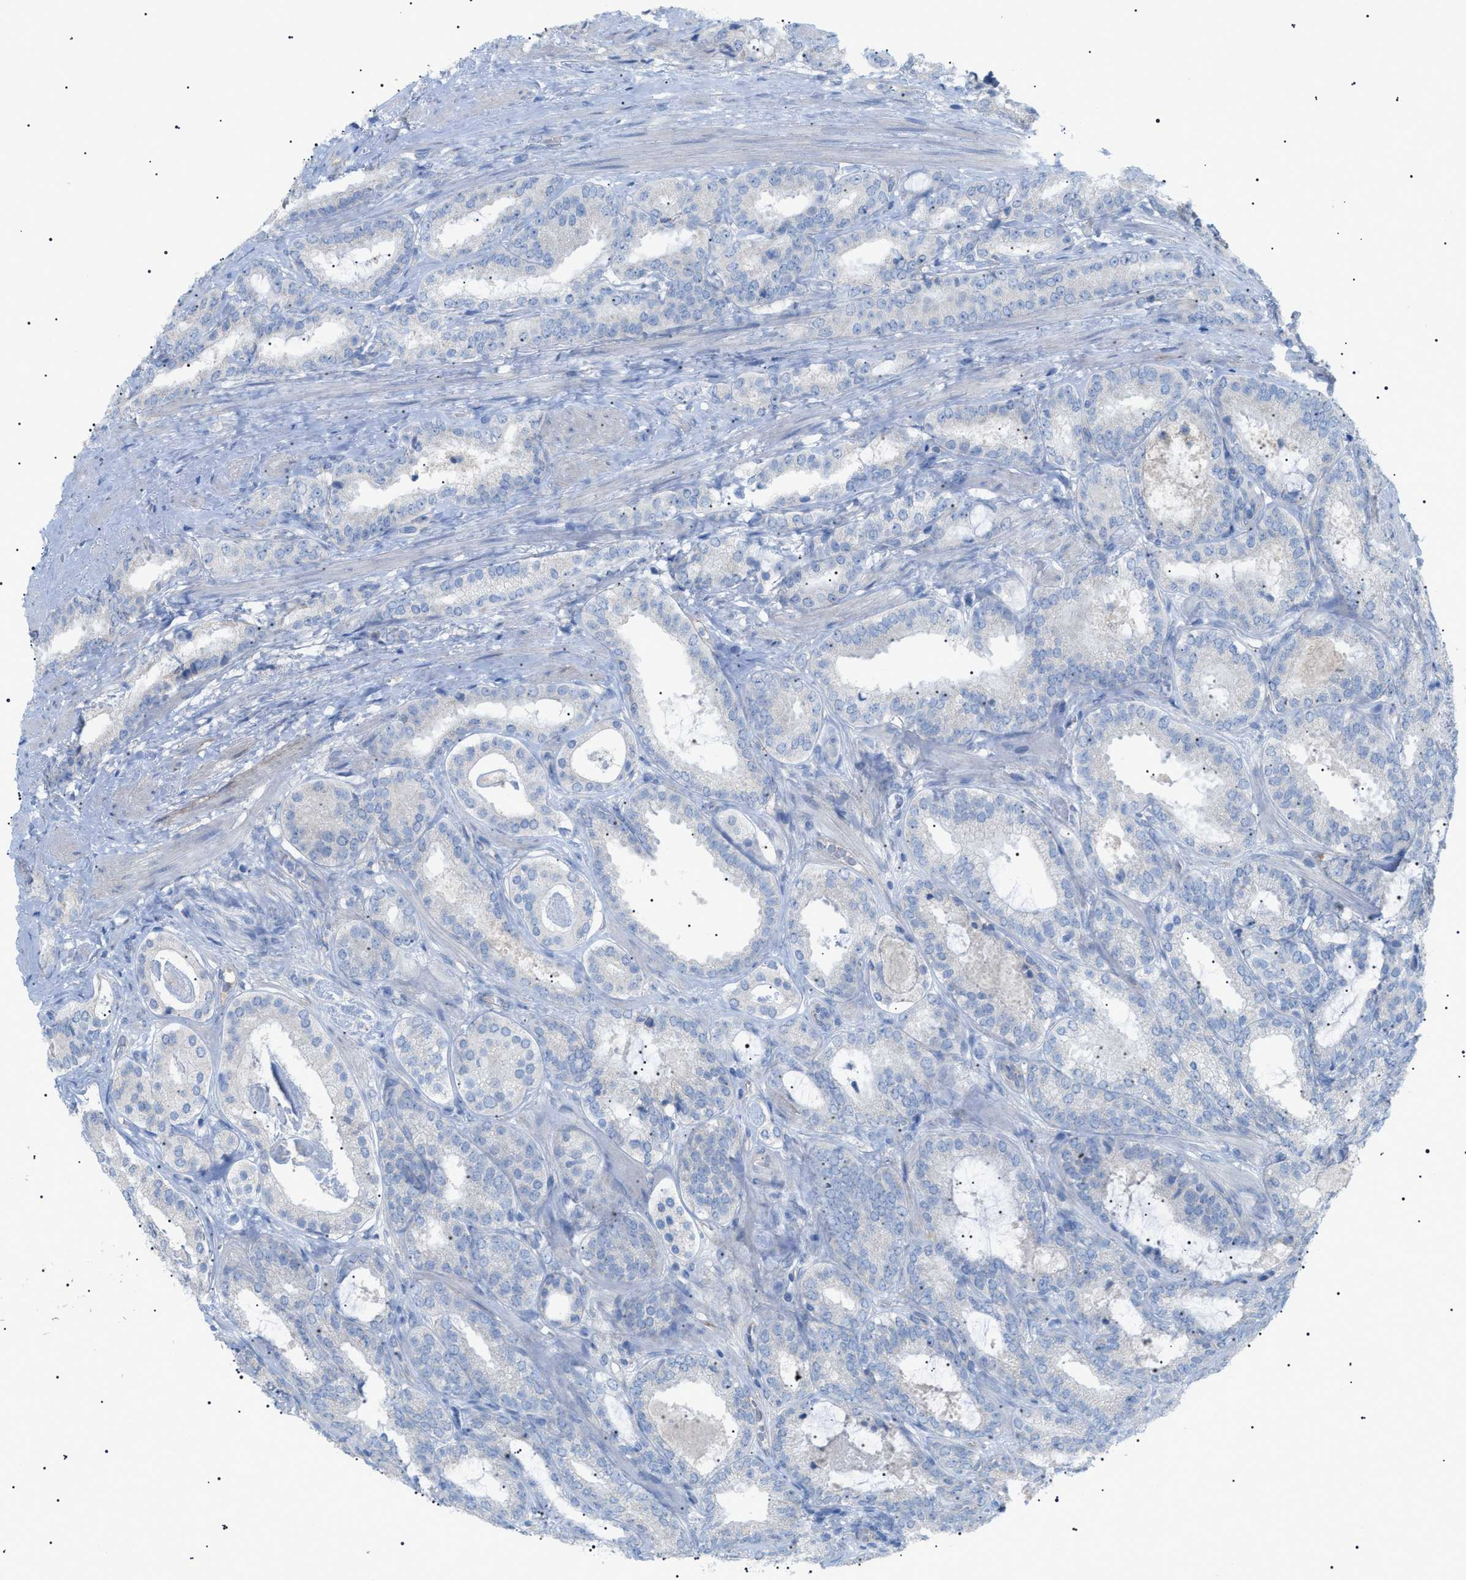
{"staining": {"intensity": "negative", "quantity": "none", "location": "none"}, "tissue": "prostate cancer", "cell_type": "Tumor cells", "image_type": "cancer", "snomed": [{"axis": "morphology", "description": "Adenocarcinoma, Low grade"}, {"axis": "topography", "description": "Prostate"}], "caption": "A micrograph of prostate cancer (adenocarcinoma (low-grade)) stained for a protein displays no brown staining in tumor cells.", "gene": "ADAMTS1", "patient": {"sex": "male", "age": 69}}